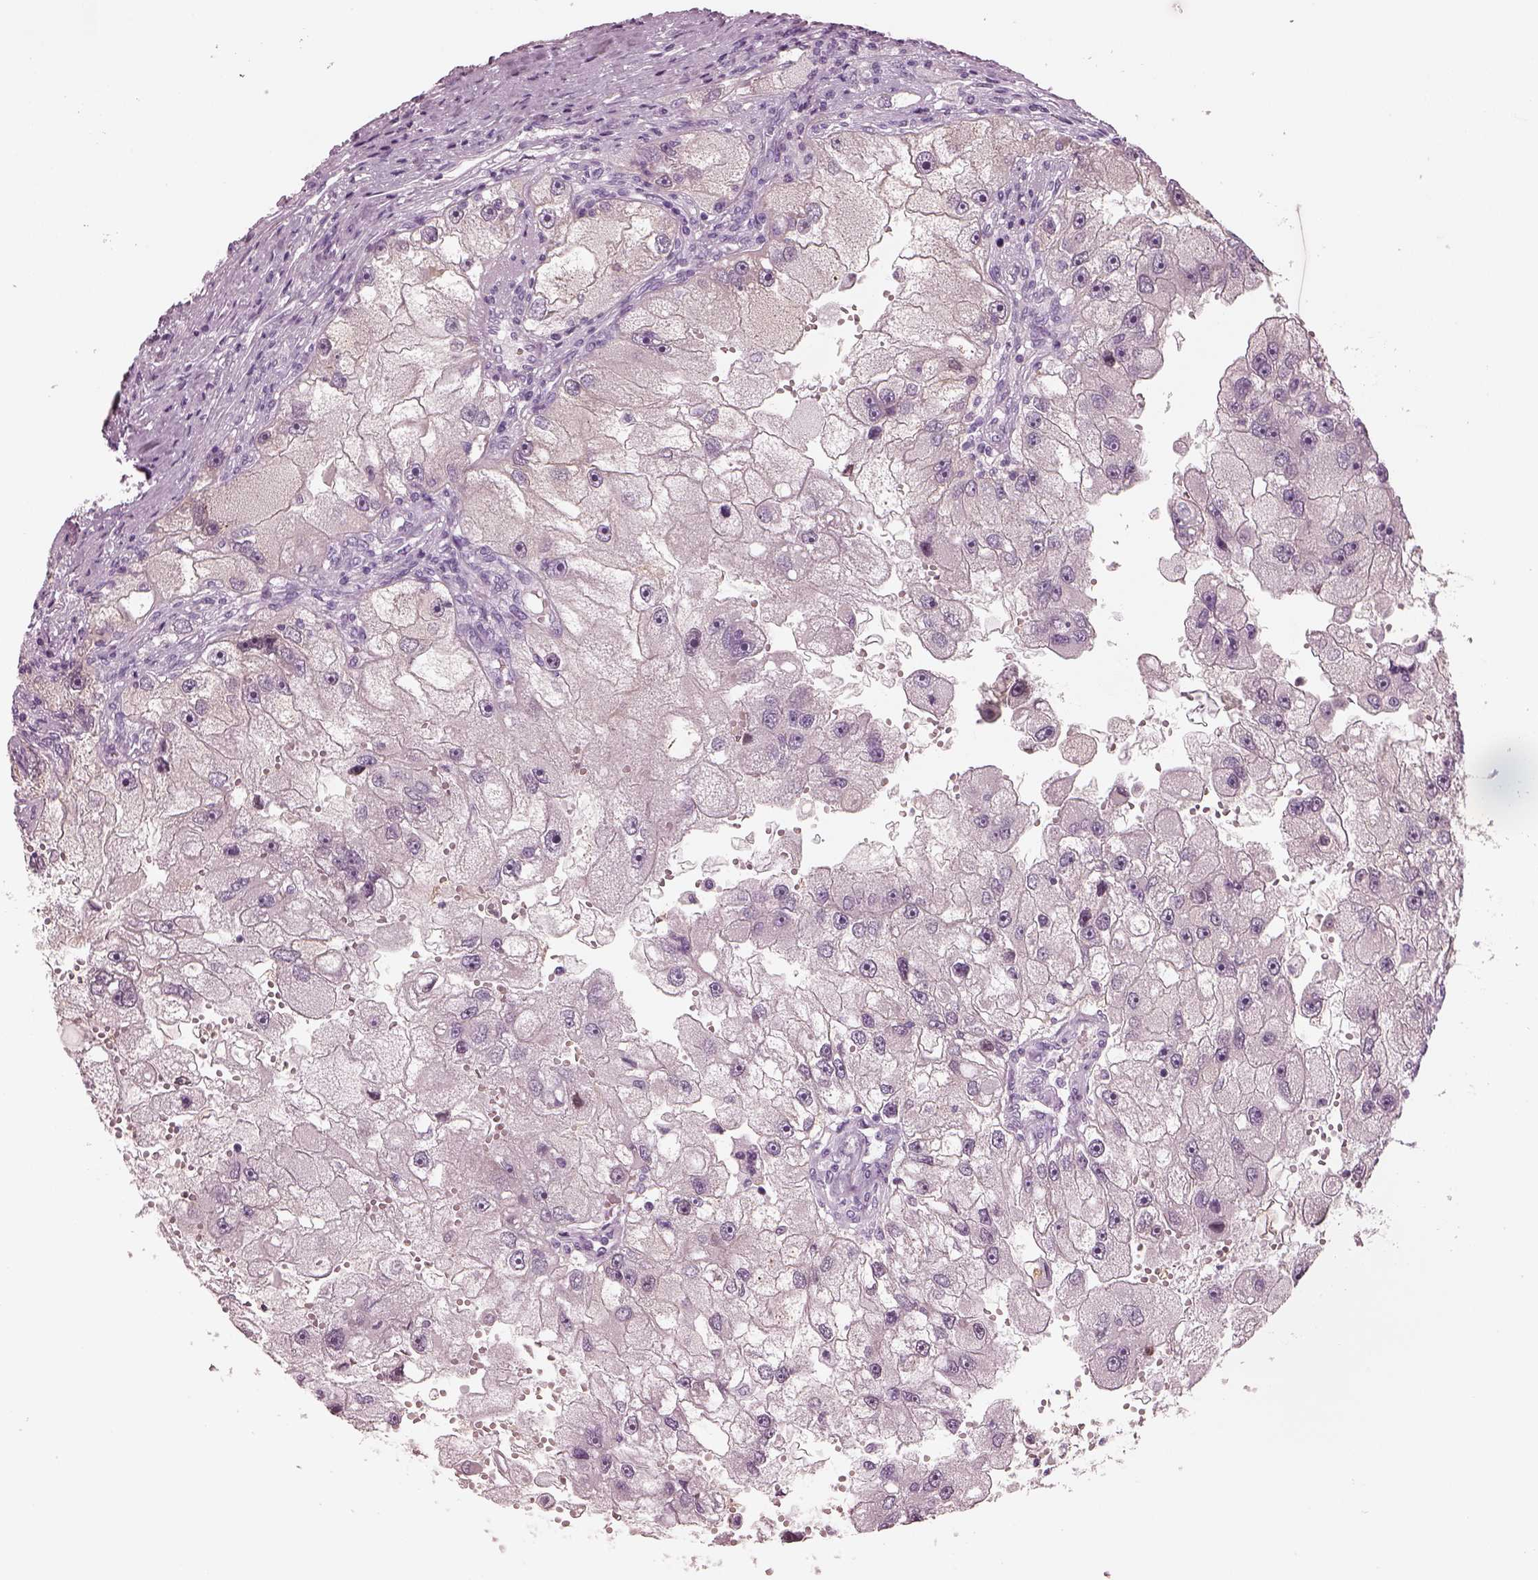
{"staining": {"intensity": "negative", "quantity": "none", "location": "none"}, "tissue": "renal cancer", "cell_type": "Tumor cells", "image_type": "cancer", "snomed": [{"axis": "morphology", "description": "Adenocarcinoma, NOS"}, {"axis": "topography", "description": "Kidney"}], "caption": "IHC image of adenocarcinoma (renal) stained for a protein (brown), which demonstrates no positivity in tumor cells.", "gene": "CSH1", "patient": {"sex": "male", "age": 63}}